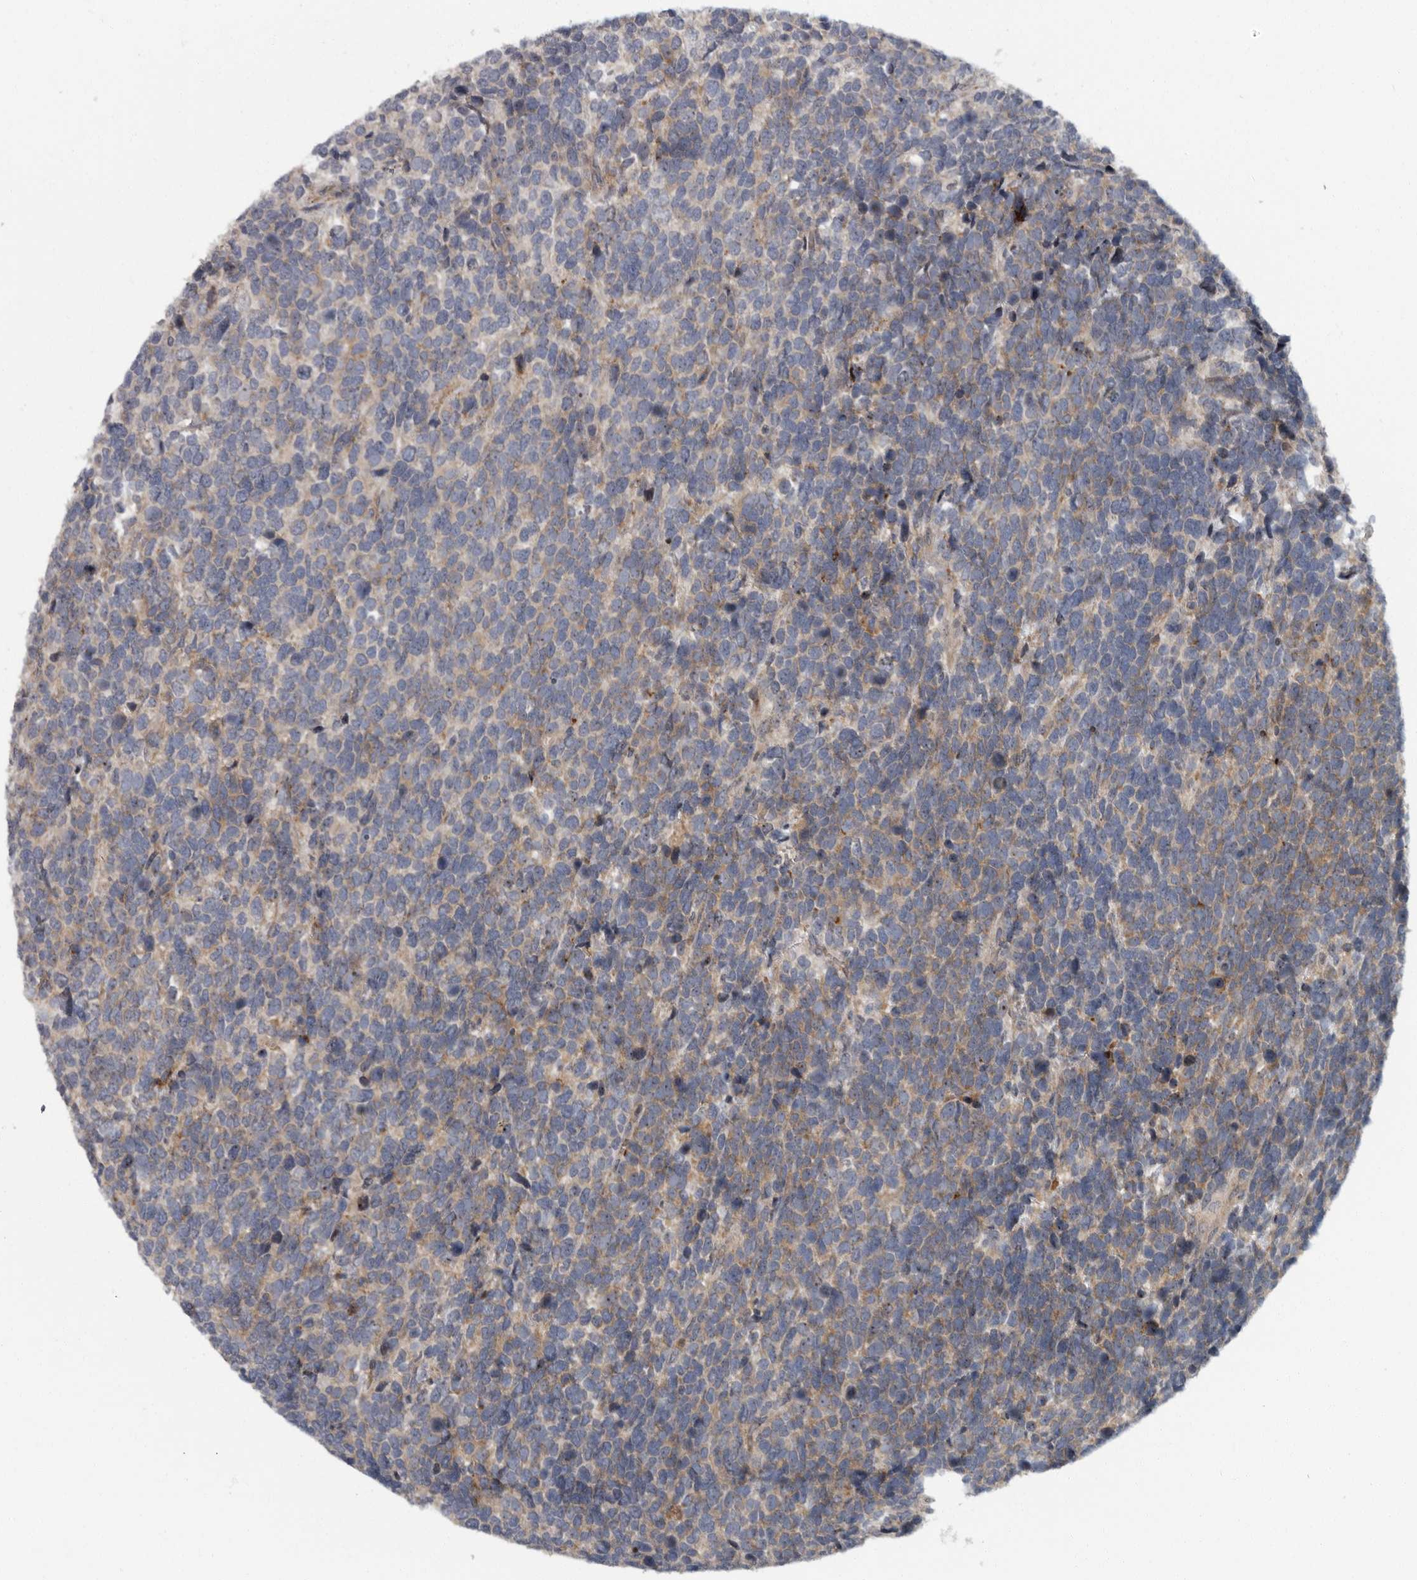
{"staining": {"intensity": "weak", "quantity": "25%-75%", "location": "cytoplasmic/membranous"}, "tissue": "urothelial cancer", "cell_type": "Tumor cells", "image_type": "cancer", "snomed": [{"axis": "morphology", "description": "Urothelial carcinoma, High grade"}, {"axis": "topography", "description": "Urinary bladder"}], "caption": "Protein expression analysis of urothelial cancer reveals weak cytoplasmic/membranous positivity in approximately 25%-75% of tumor cells.", "gene": "PDCD11", "patient": {"sex": "female", "age": 82}}